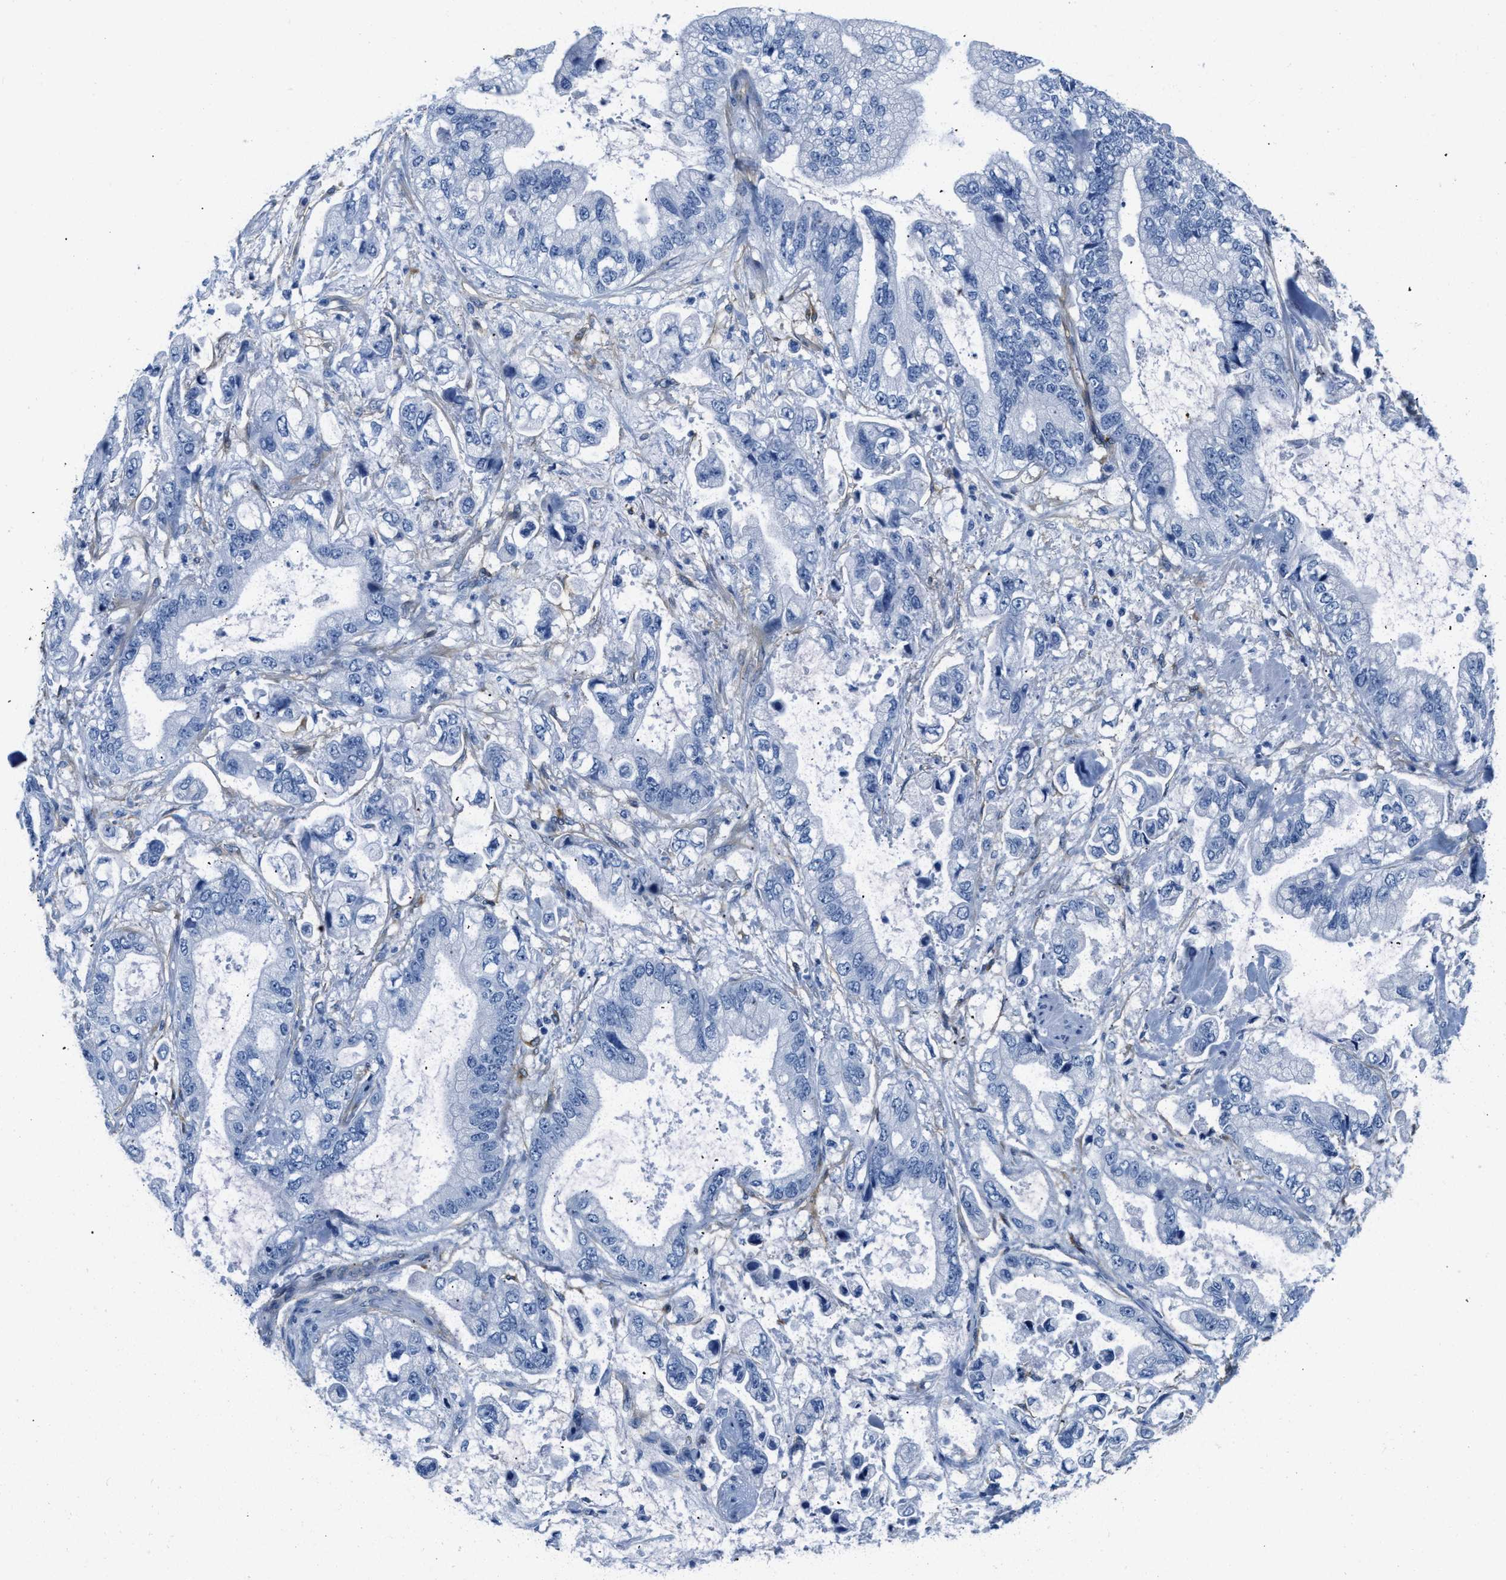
{"staining": {"intensity": "negative", "quantity": "none", "location": "none"}, "tissue": "stomach cancer", "cell_type": "Tumor cells", "image_type": "cancer", "snomed": [{"axis": "morphology", "description": "Normal tissue, NOS"}, {"axis": "morphology", "description": "Adenocarcinoma, NOS"}, {"axis": "topography", "description": "Stomach"}], "caption": "Image shows no protein positivity in tumor cells of stomach cancer tissue.", "gene": "PDGFRB", "patient": {"sex": "male", "age": 62}}